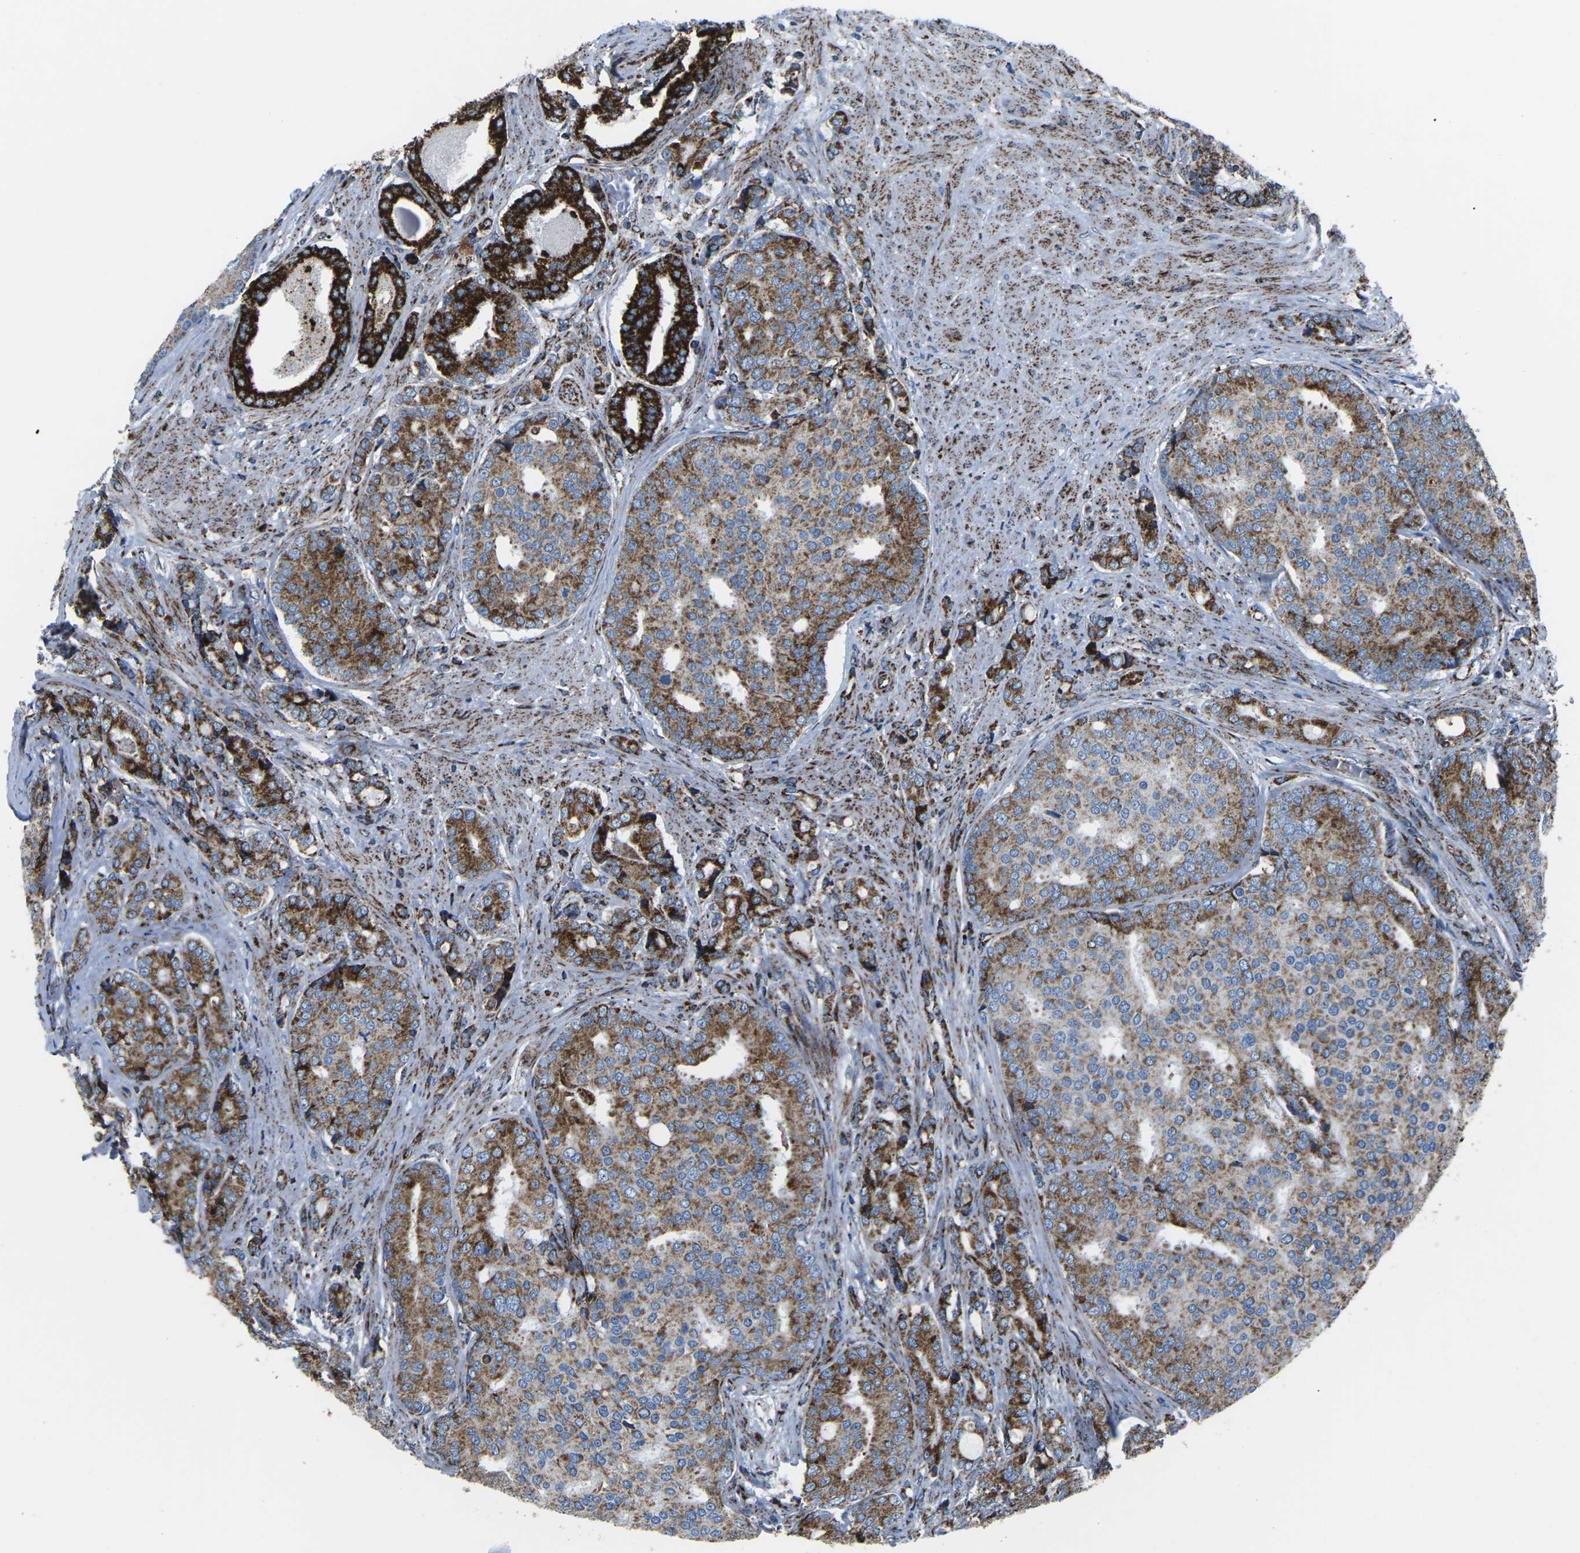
{"staining": {"intensity": "moderate", "quantity": ">75%", "location": "cytoplasmic/membranous"}, "tissue": "prostate cancer", "cell_type": "Tumor cells", "image_type": "cancer", "snomed": [{"axis": "morphology", "description": "Adenocarcinoma, High grade"}, {"axis": "topography", "description": "Prostate"}], "caption": "The immunohistochemical stain labels moderate cytoplasmic/membranous expression in tumor cells of prostate cancer tissue.", "gene": "MT-CO2", "patient": {"sex": "male", "age": 50}}